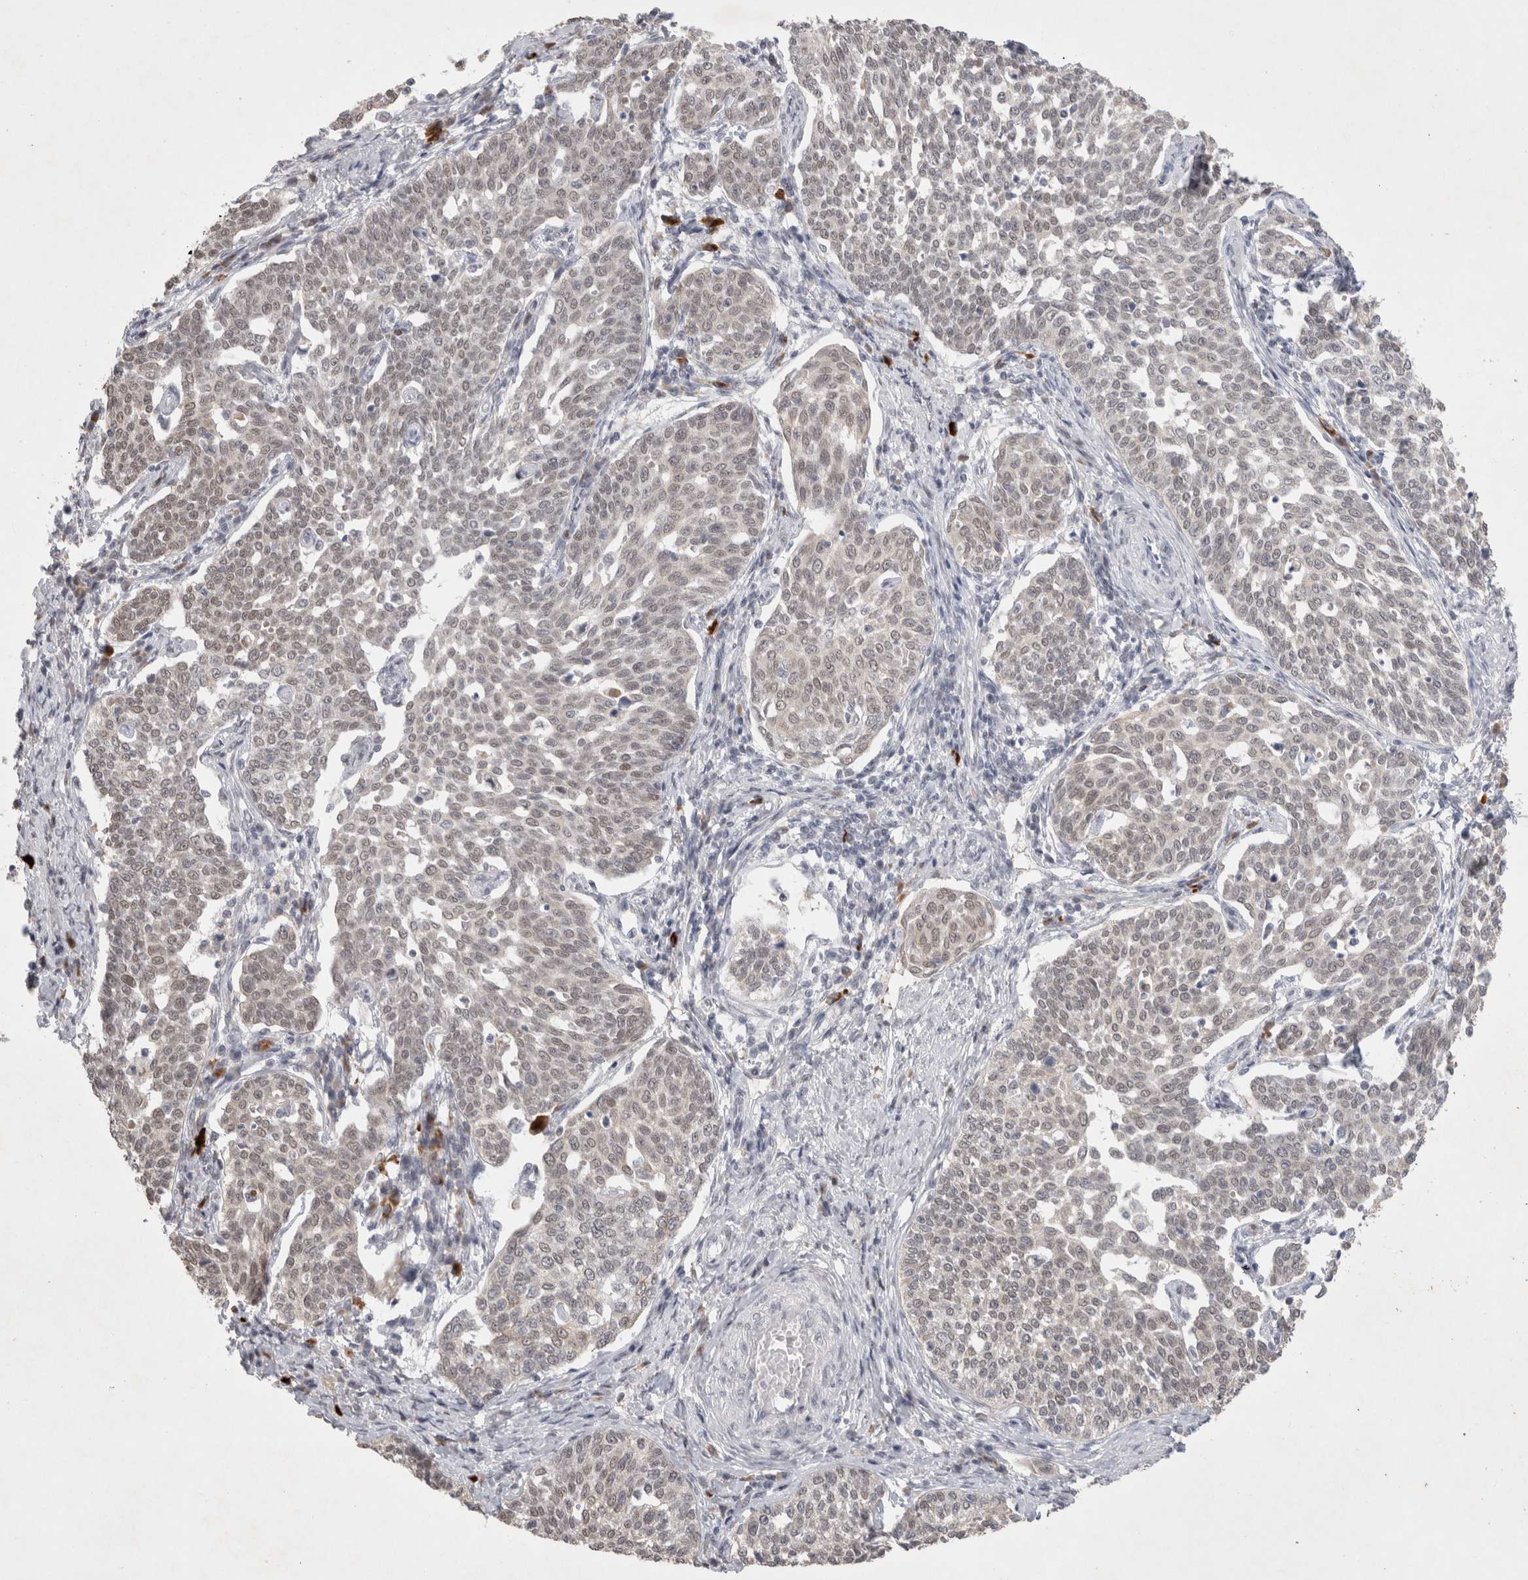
{"staining": {"intensity": "weak", "quantity": "25%-75%", "location": "nuclear"}, "tissue": "cervical cancer", "cell_type": "Tumor cells", "image_type": "cancer", "snomed": [{"axis": "morphology", "description": "Squamous cell carcinoma, NOS"}, {"axis": "topography", "description": "Cervix"}], "caption": "DAB immunohistochemical staining of human cervical squamous cell carcinoma displays weak nuclear protein positivity in approximately 25%-75% of tumor cells.", "gene": "RECQL4", "patient": {"sex": "female", "age": 34}}